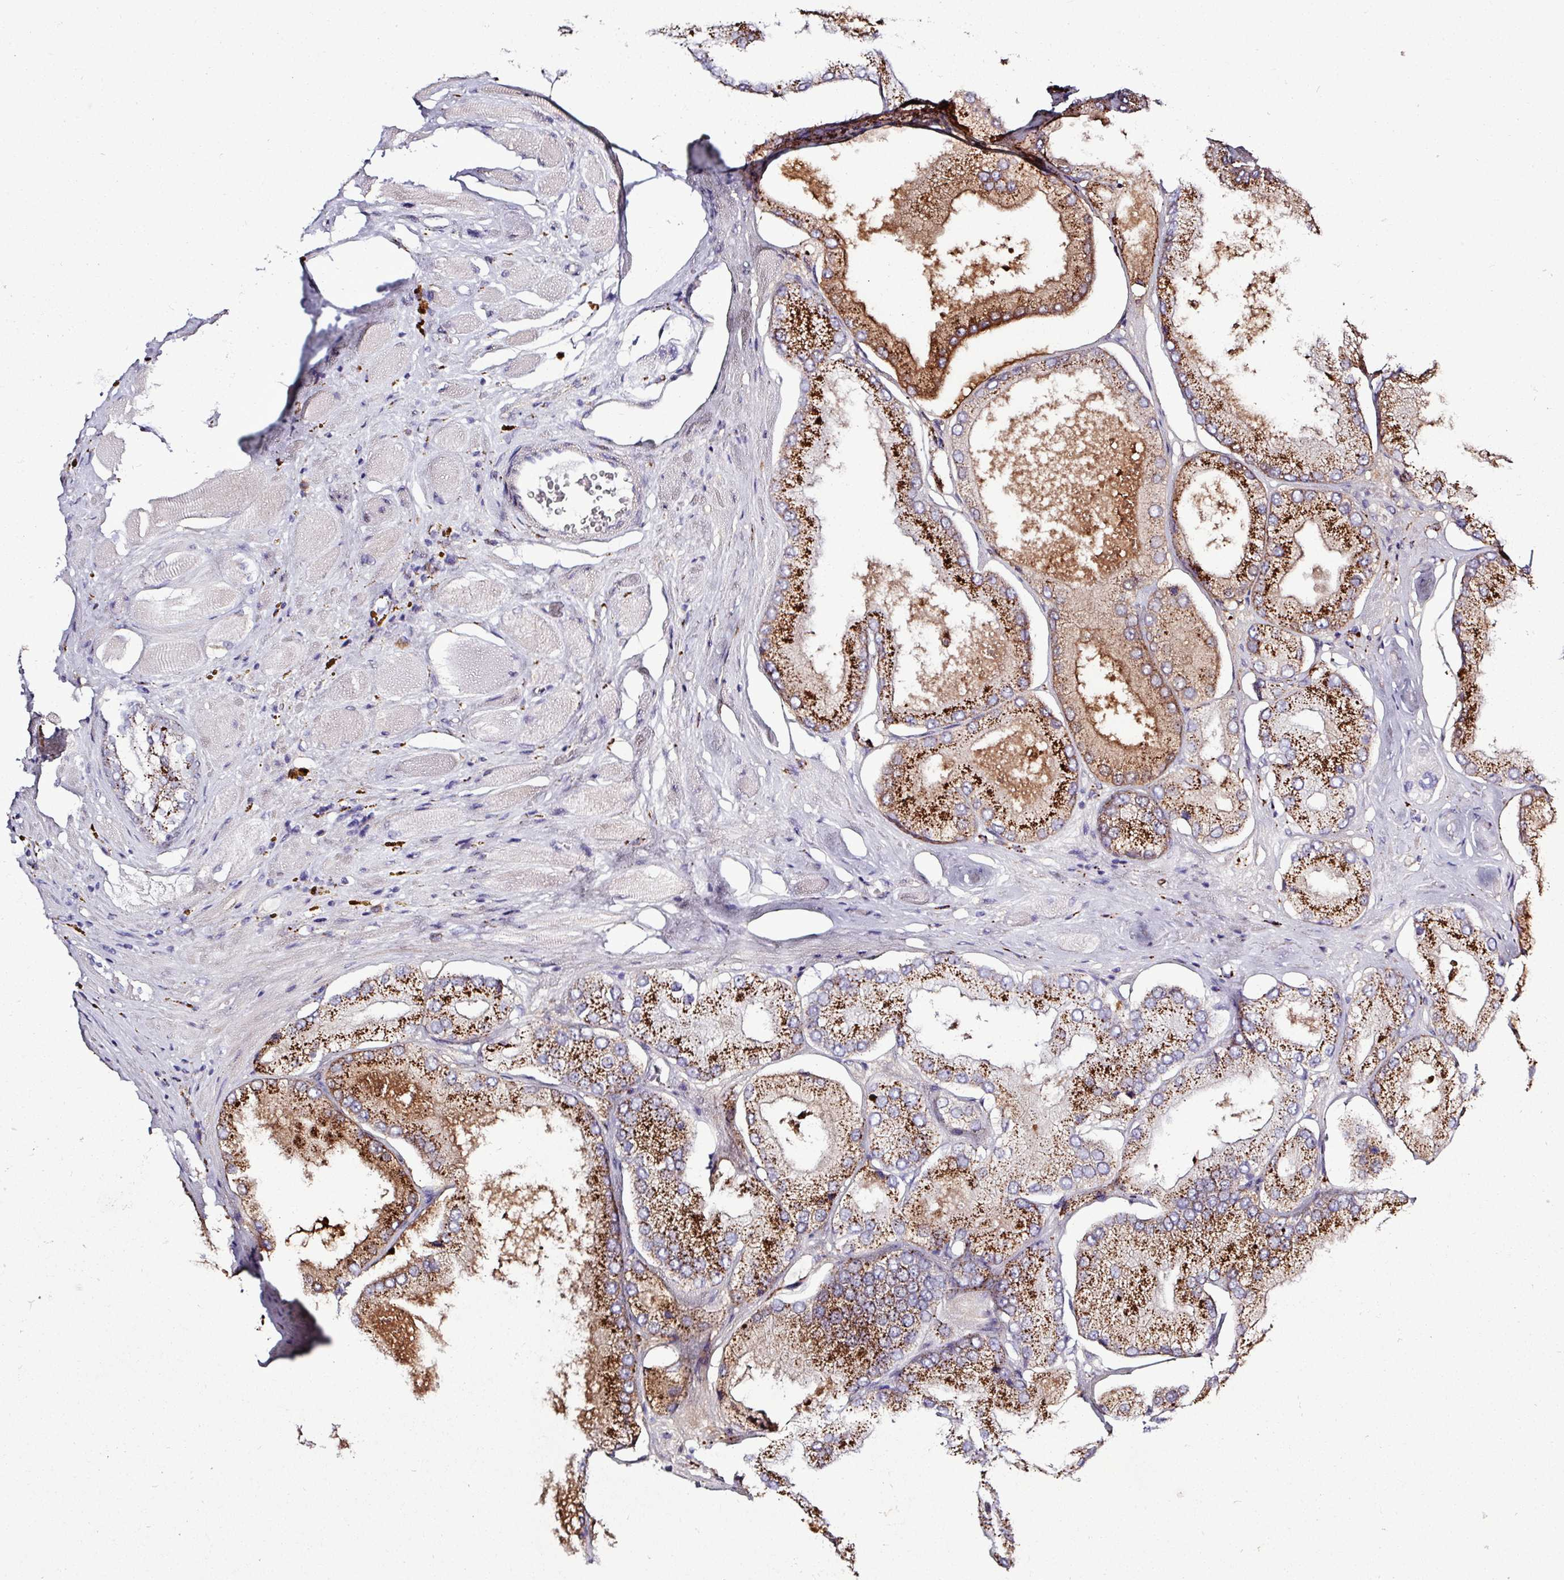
{"staining": {"intensity": "strong", "quantity": ">75%", "location": "cytoplasmic/membranous"}, "tissue": "prostate cancer", "cell_type": "Tumor cells", "image_type": "cancer", "snomed": [{"axis": "morphology", "description": "Adenocarcinoma, Low grade"}, {"axis": "topography", "description": "Prostate"}], "caption": "Prostate cancer stained with DAB immunohistochemistry (IHC) exhibits high levels of strong cytoplasmic/membranous positivity in about >75% of tumor cells. The staining was performed using DAB (3,3'-diaminobenzidine), with brown indicating positive protein expression. Nuclei are stained blue with hematoxylin.", "gene": "AMIGO2", "patient": {"sex": "male", "age": 42}}